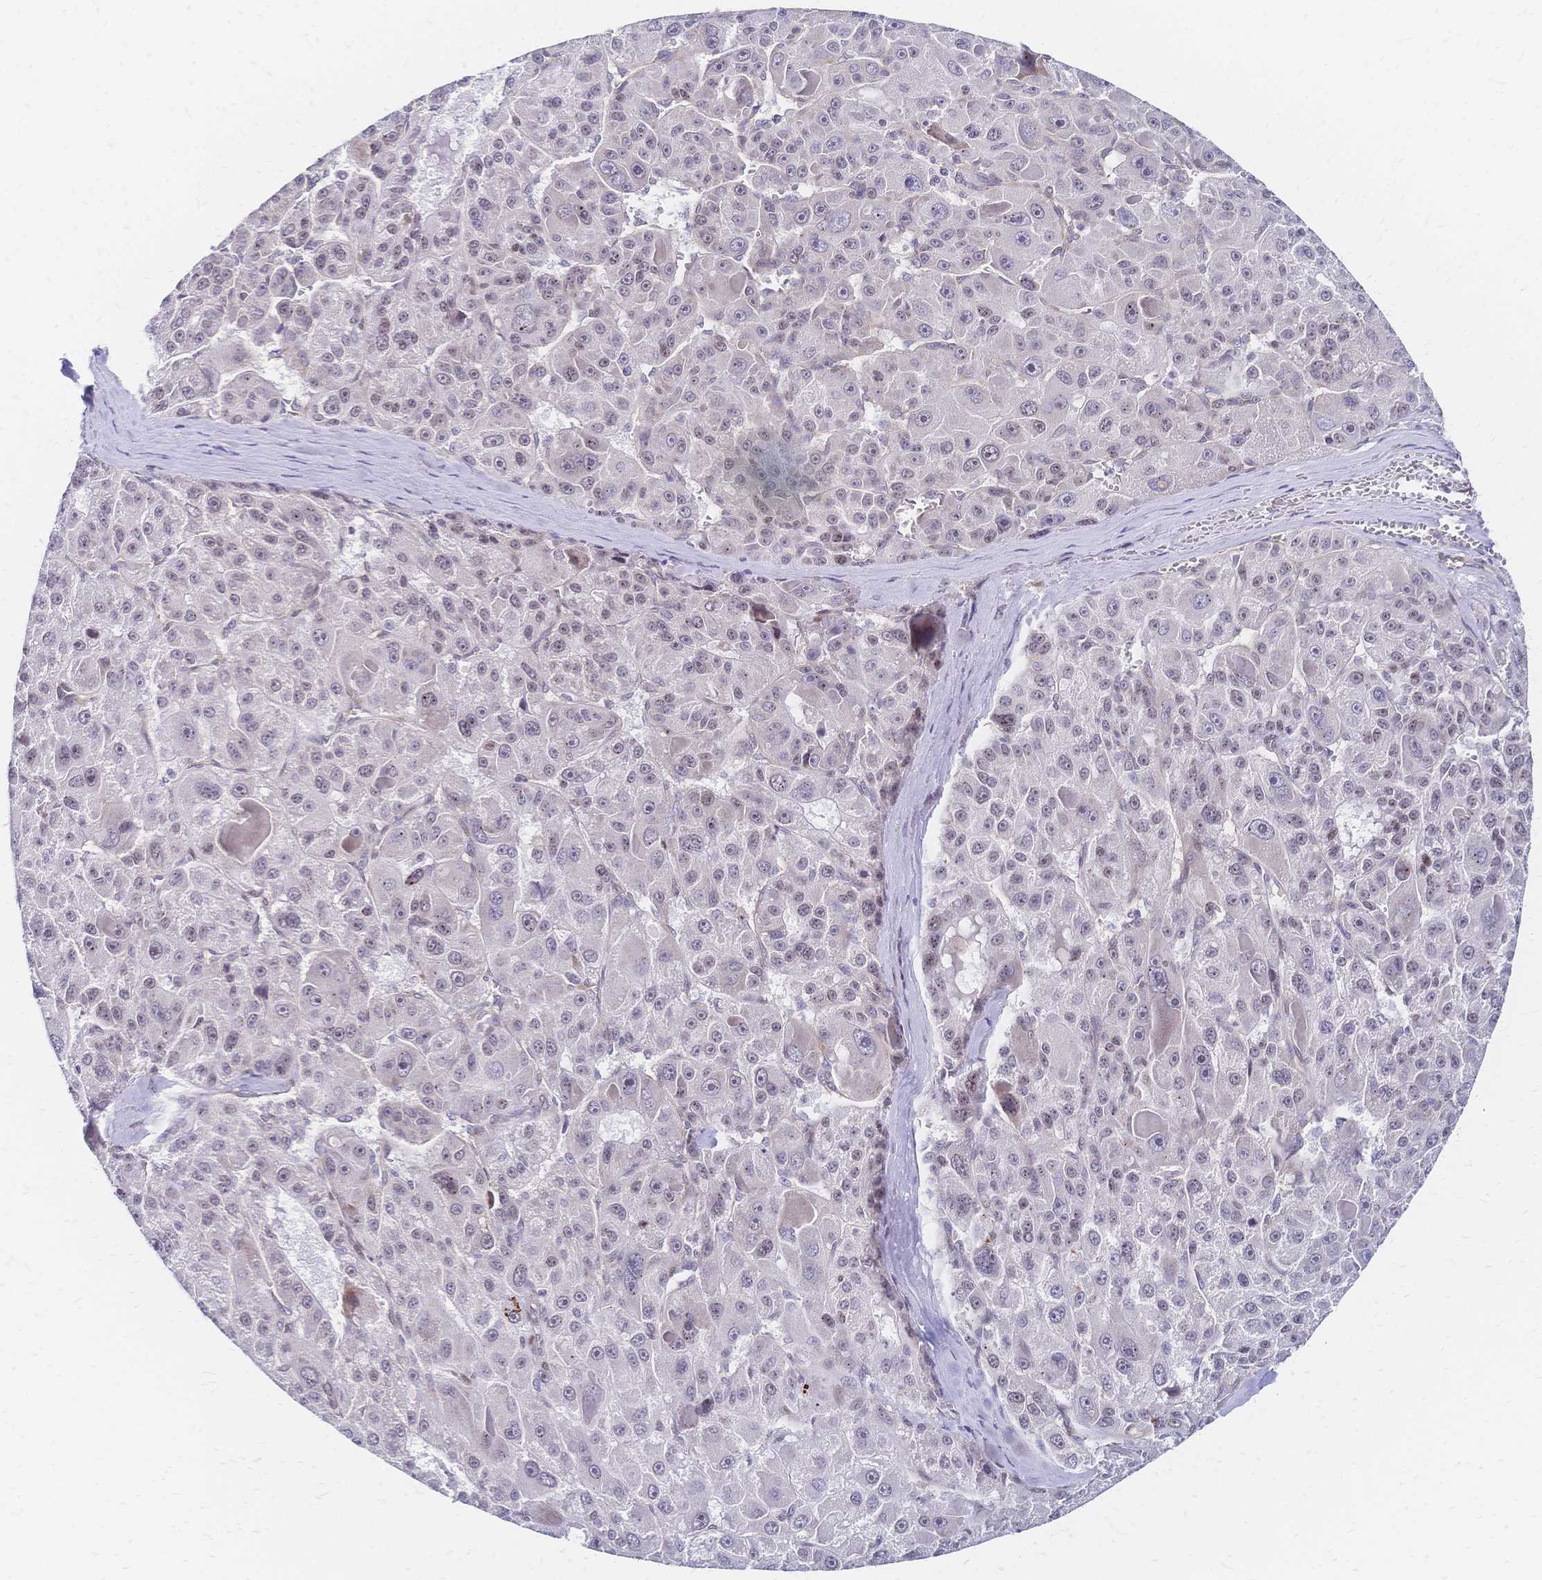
{"staining": {"intensity": "negative", "quantity": "none", "location": "none"}, "tissue": "liver cancer", "cell_type": "Tumor cells", "image_type": "cancer", "snomed": [{"axis": "morphology", "description": "Carcinoma, Hepatocellular, NOS"}, {"axis": "topography", "description": "Liver"}], "caption": "This is an IHC image of hepatocellular carcinoma (liver). There is no staining in tumor cells.", "gene": "CBX7", "patient": {"sex": "male", "age": 76}}